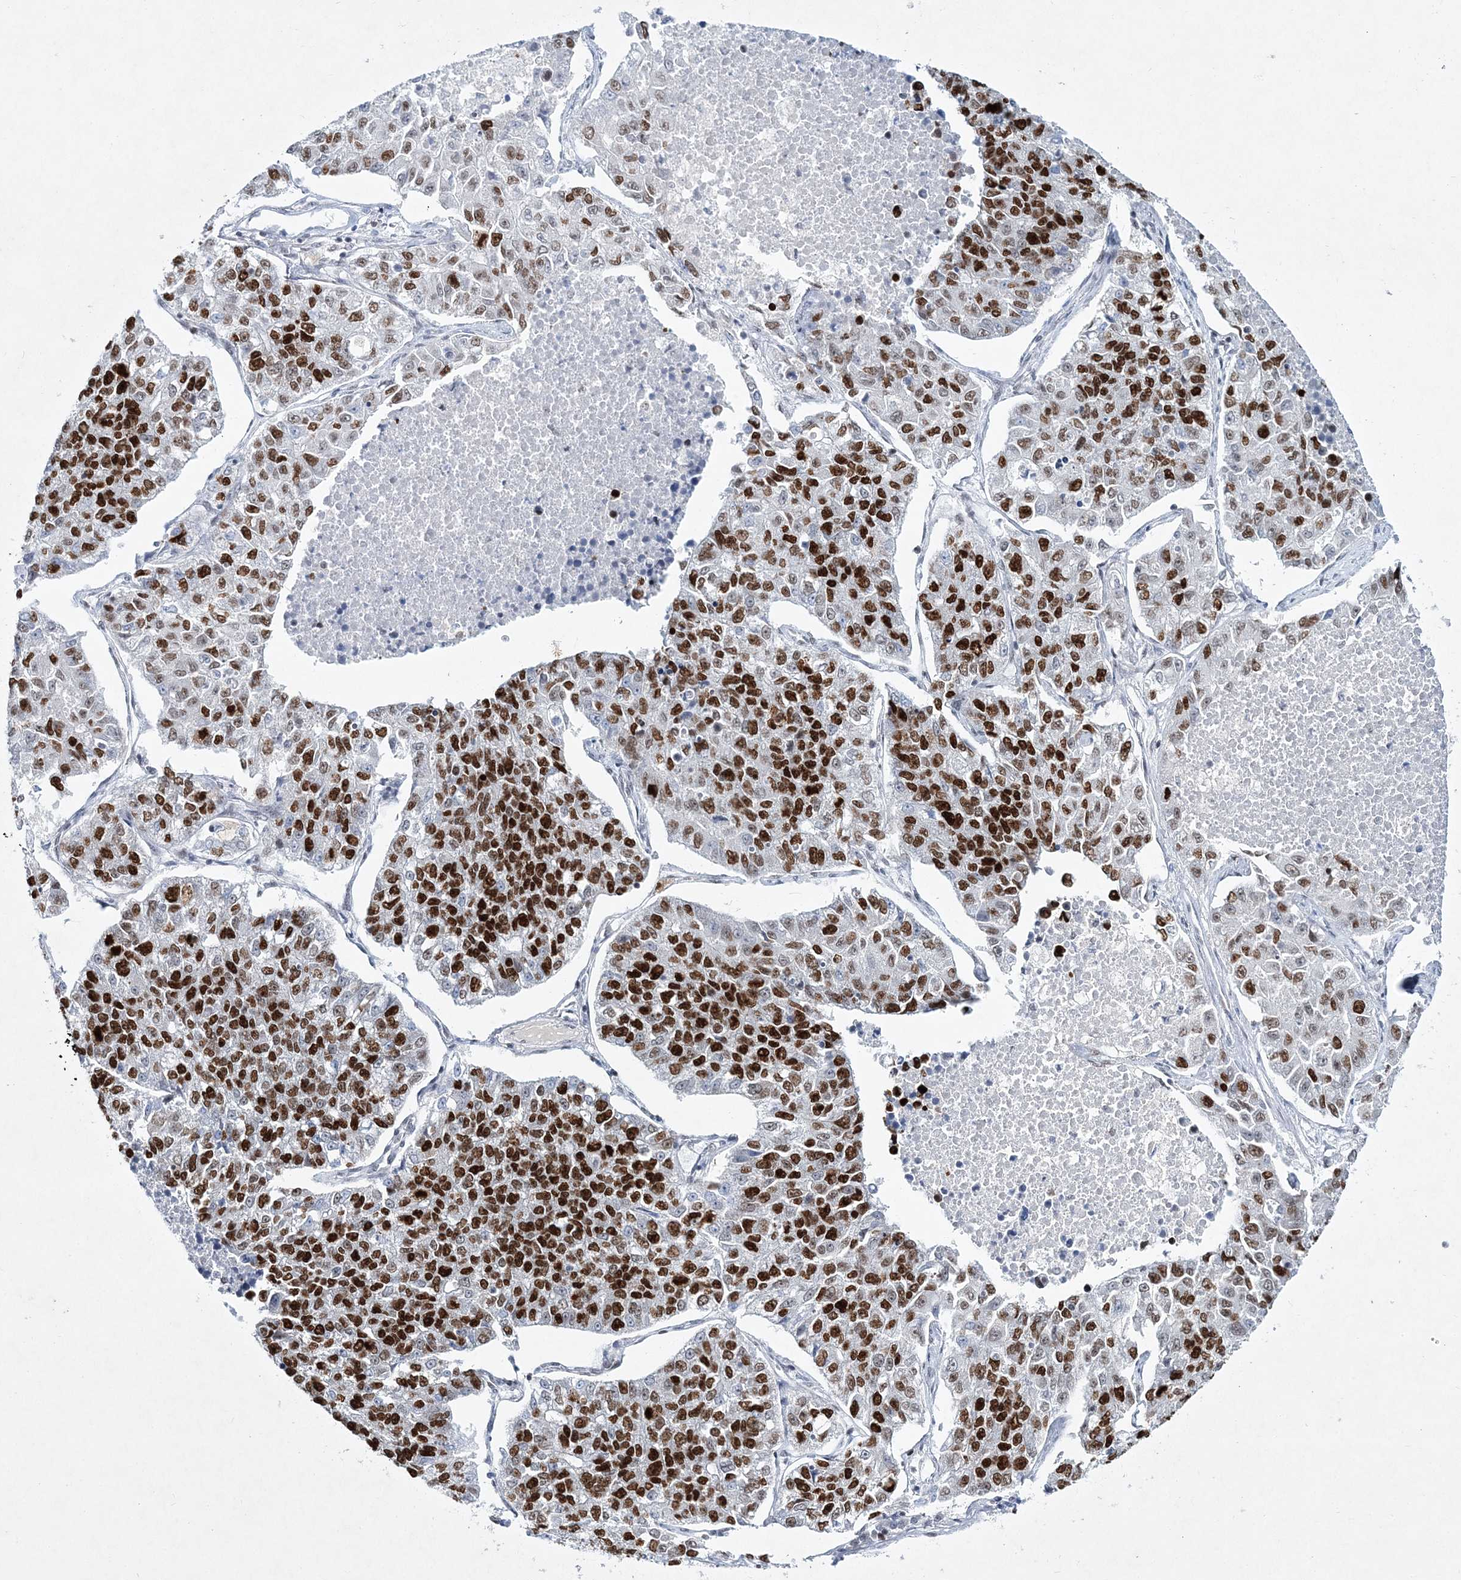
{"staining": {"intensity": "strong", "quantity": ">75%", "location": "nuclear"}, "tissue": "lung cancer", "cell_type": "Tumor cells", "image_type": "cancer", "snomed": [{"axis": "morphology", "description": "Adenocarcinoma, NOS"}, {"axis": "topography", "description": "Lung"}], "caption": "Immunohistochemistry (DAB (3,3'-diaminobenzidine)) staining of human adenocarcinoma (lung) exhibits strong nuclear protein positivity in approximately >75% of tumor cells. The staining was performed using DAB, with brown indicating positive protein expression. Nuclei are stained blue with hematoxylin.", "gene": "LRRFIP2", "patient": {"sex": "male", "age": 49}}